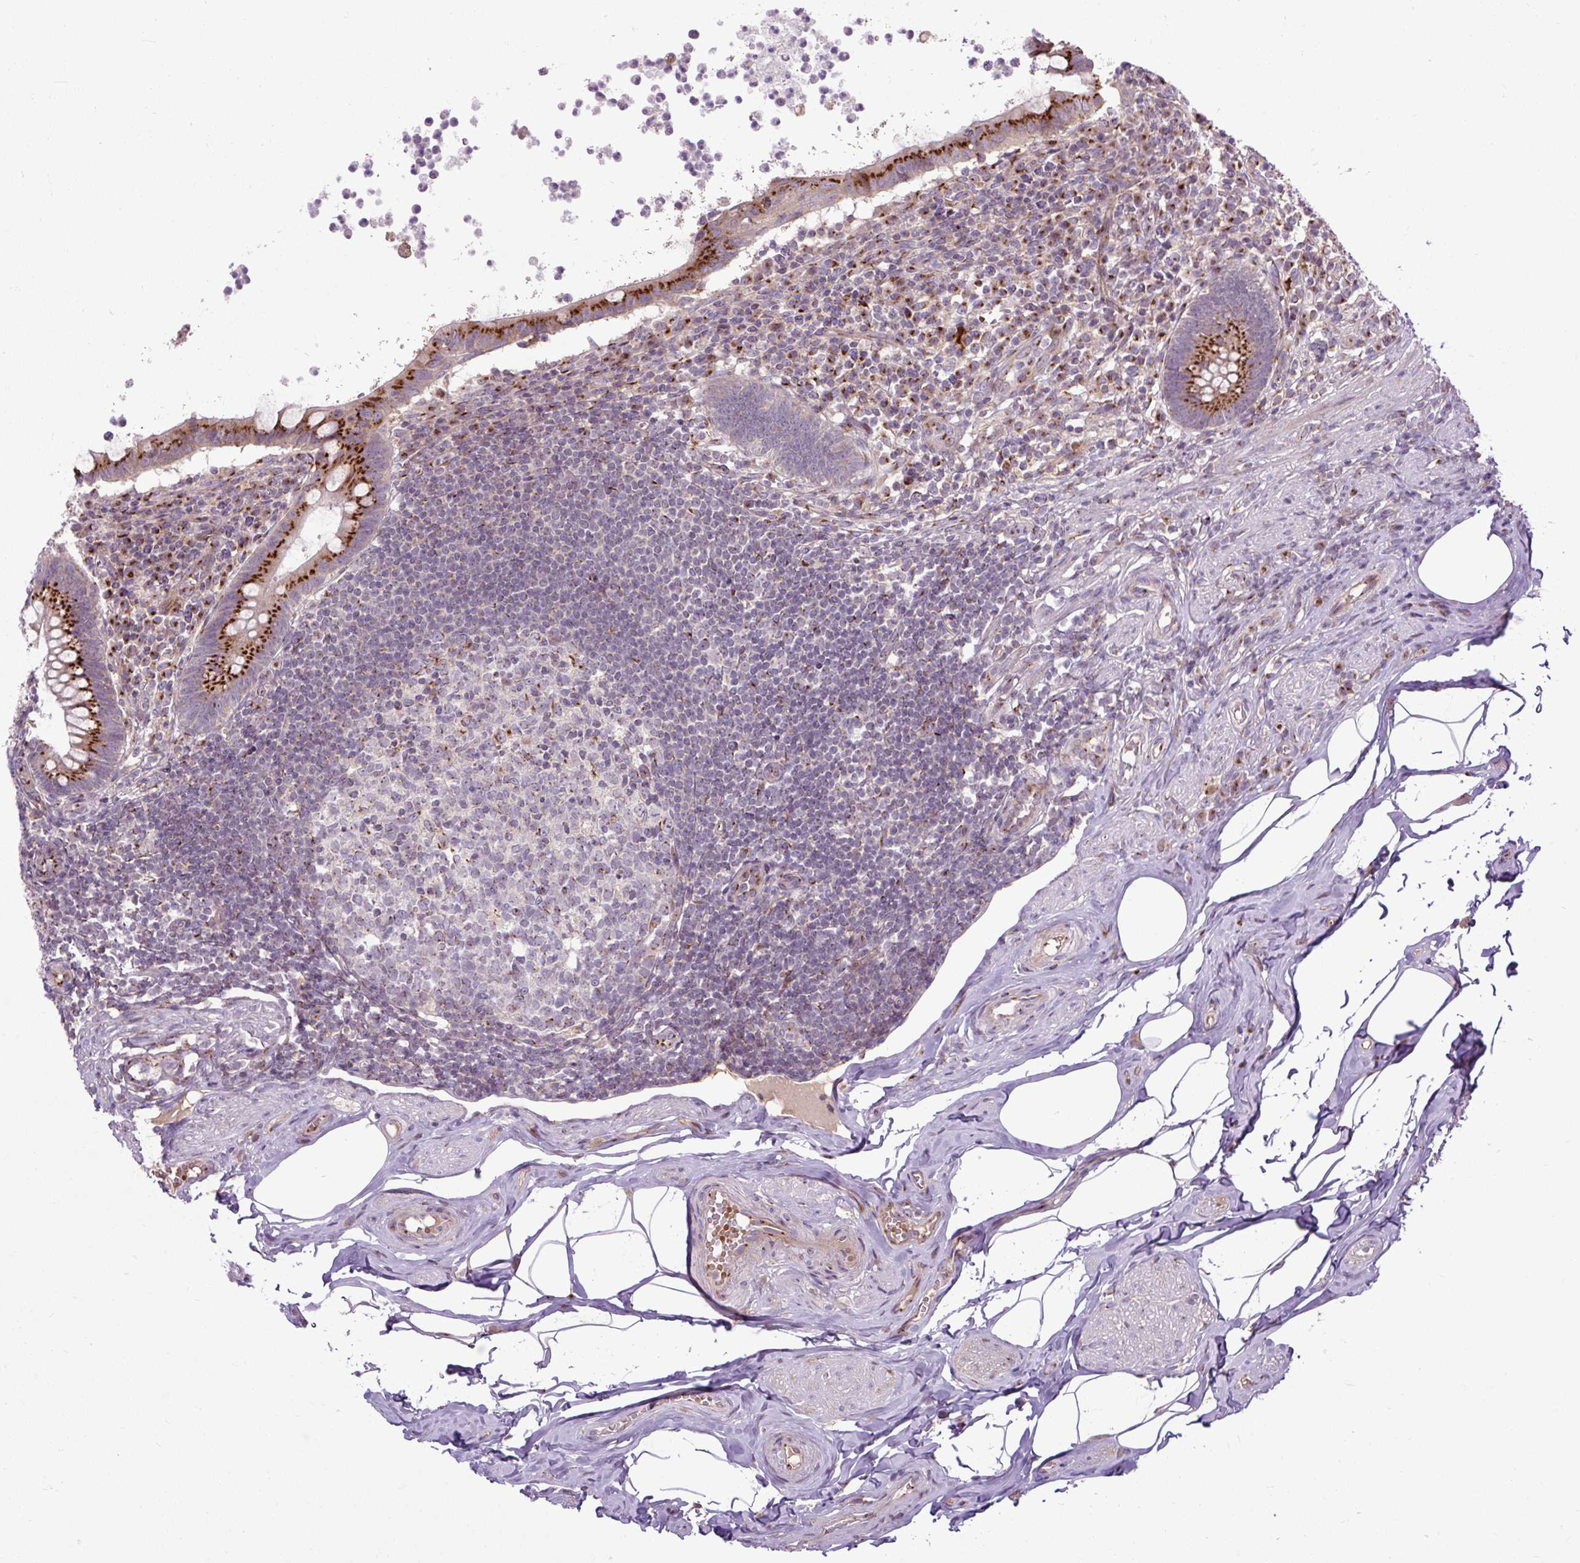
{"staining": {"intensity": "strong", "quantity": ">75%", "location": "cytoplasmic/membranous"}, "tissue": "appendix", "cell_type": "Glandular cells", "image_type": "normal", "snomed": [{"axis": "morphology", "description": "Normal tissue, NOS"}, {"axis": "topography", "description": "Appendix"}], "caption": "Brown immunohistochemical staining in unremarkable human appendix shows strong cytoplasmic/membranous positivity in approximately >75% of glandular cells. (Stains: DAB (3,3'-diaminobenzidine) in brown, nuclei in blue, Microscopy: brightfield microscopy at high magnification).", "gene": "MSMP", "patient": {"sex": "female", "age": 56}}